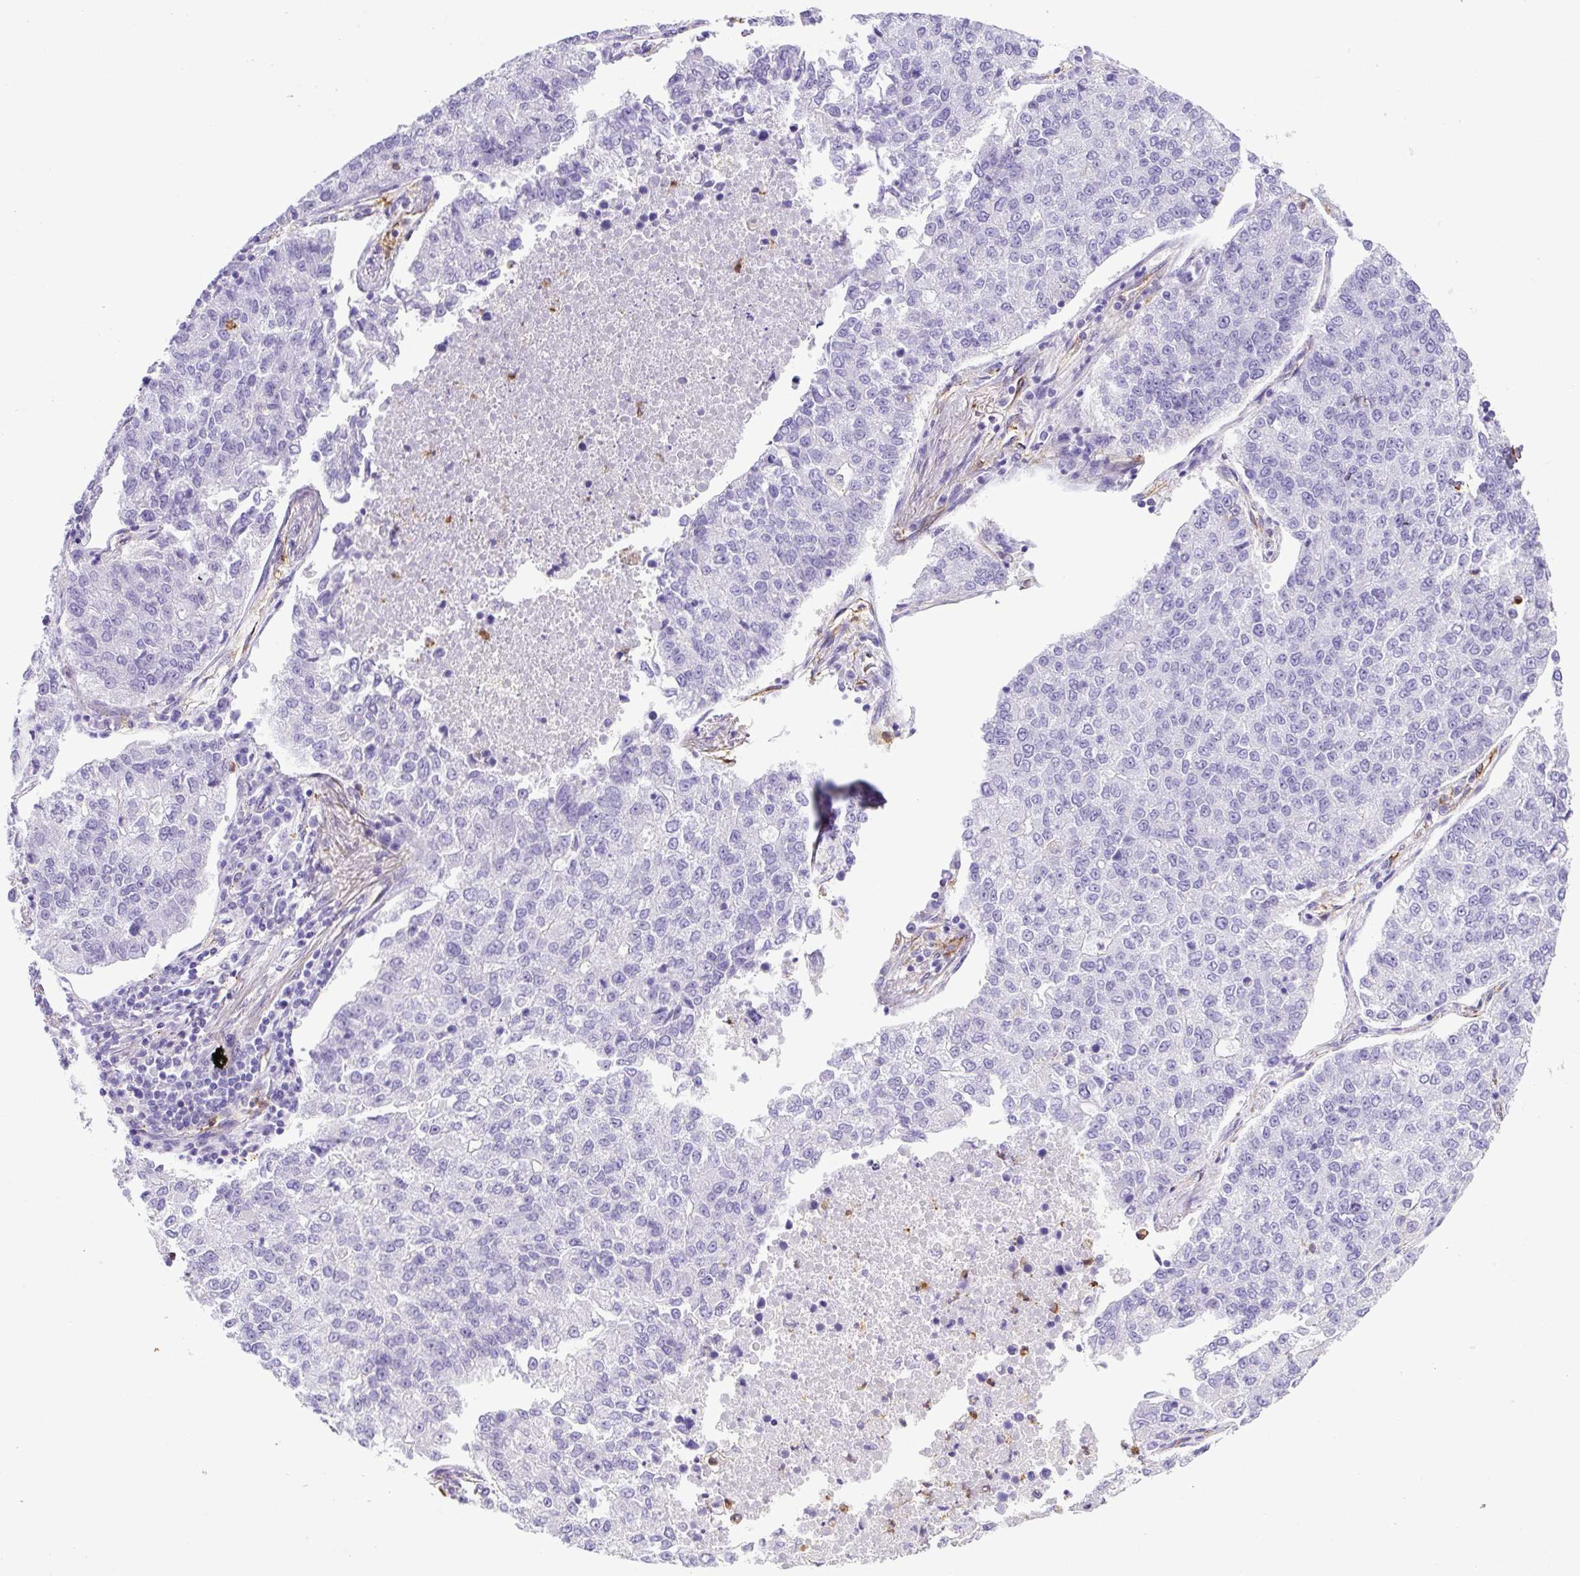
{"staining": {"intensity": "negative", "quantity": "none", "location": "none"}, "tissue": "lung cancer", "cell_type": "Tumor cells", "image_type": "cancer", "snomed": [{"axis": "morphology", "description": "Adenocarcinoma, NOS"}, {"axis": "topography", "description": "Lung"}], "caption": "DAB (3,3'-diaminobenzidine) immunohistochemical staining of human lung adenocarcinoma shows no significant staining in tumor cells.", "gene": "MAGEB5", "patient": {"sex": "male", "age": 49}}